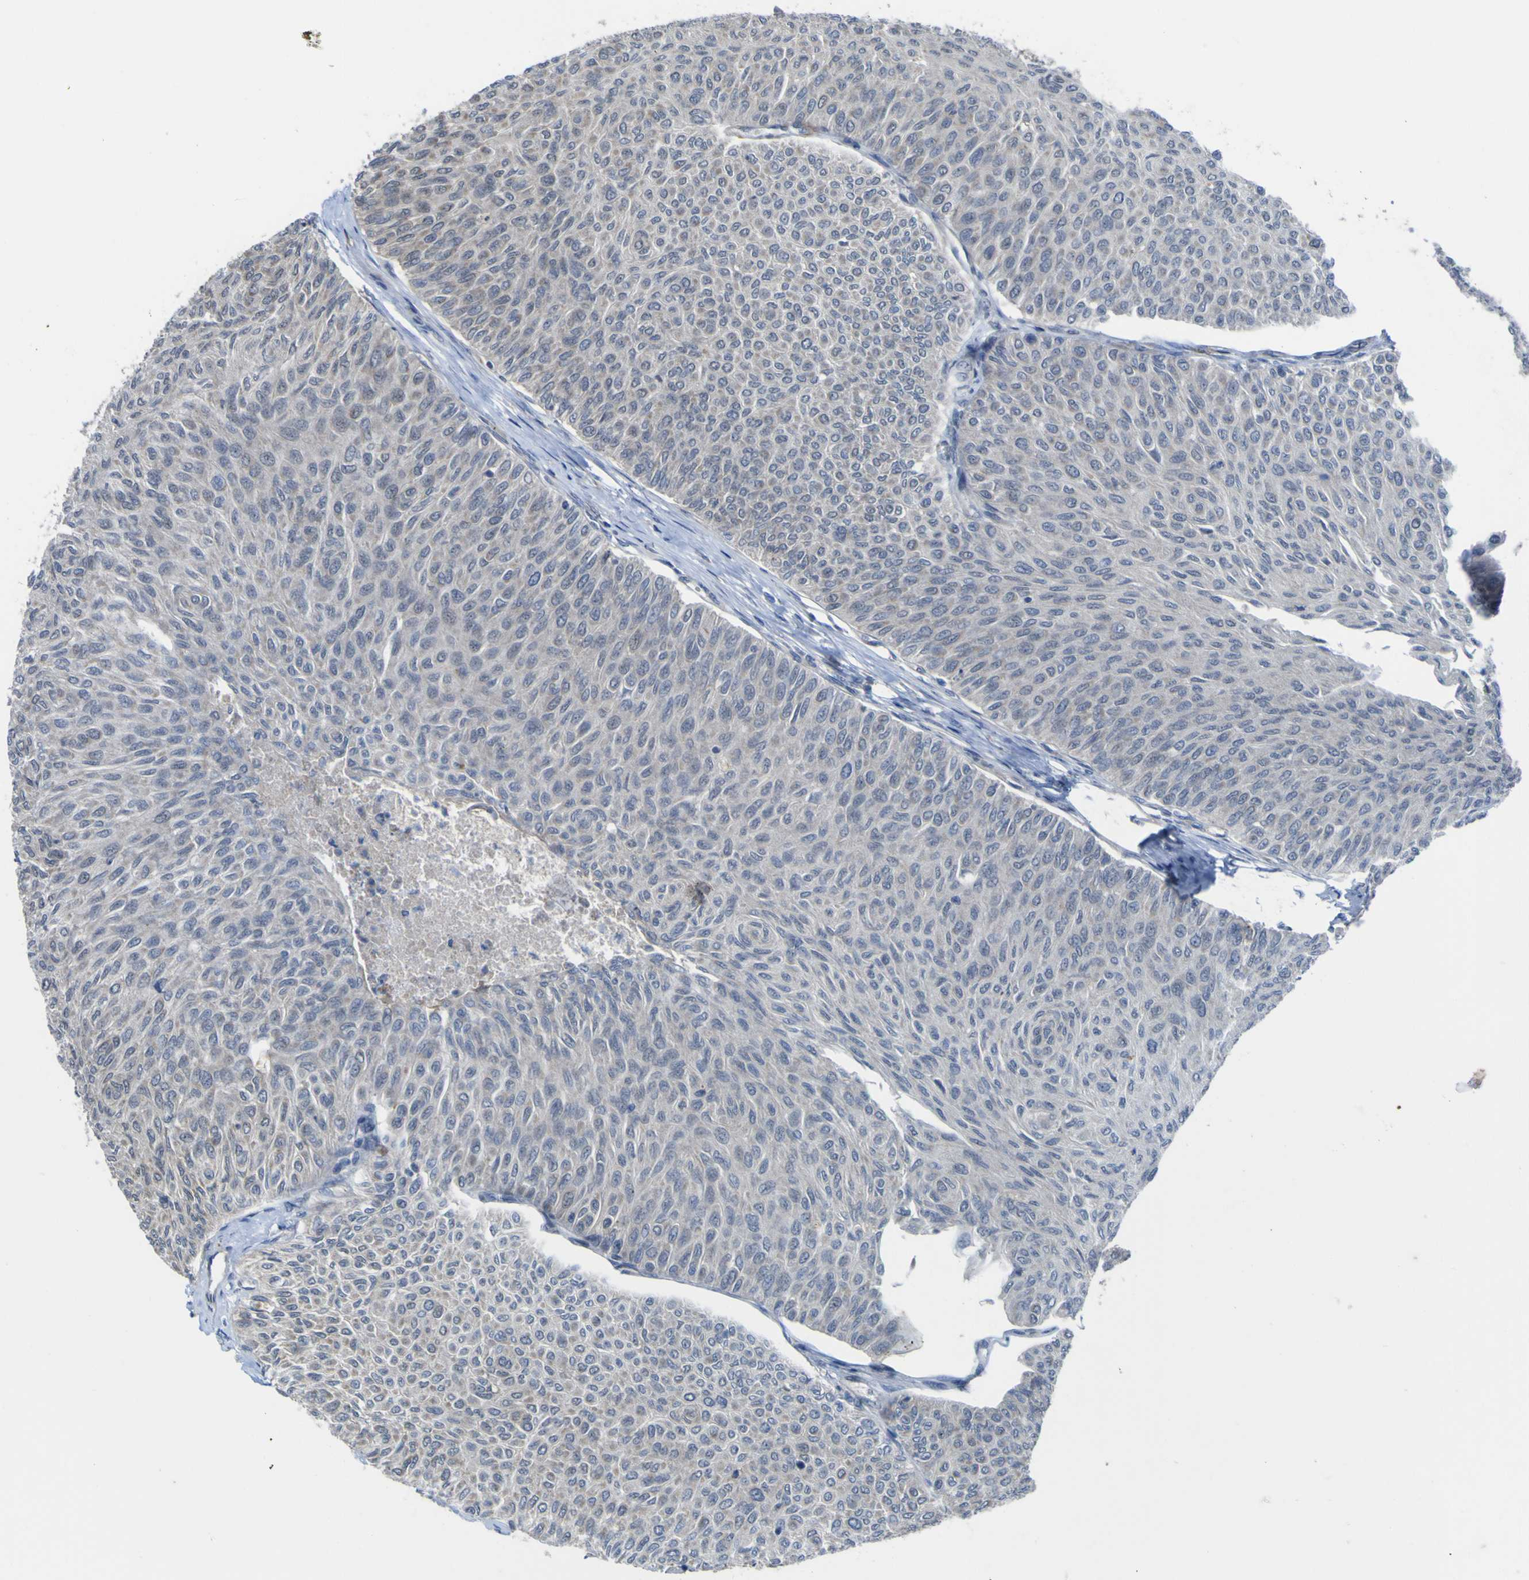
{"staining": {"intensity": "negative", "quantity": "none", "location": "none"}, "tissue": "urothelial cancer", "cell_type": "Tumor cells", "image_type": "cancer", "snomed": [{"axis": "morphology", "description": "Urothelial carcinoma, Low grade"}, {"axis": "topography", "description": "Urinary bladder"}], "caption": "IHC micrograph of neoplastic tissue: urothelial cancer stained with DAB reveals no significant protein staining in tumor cells.", "gene": "TNFRSF11A", "patient": {"sex": "male", "age": 78}}